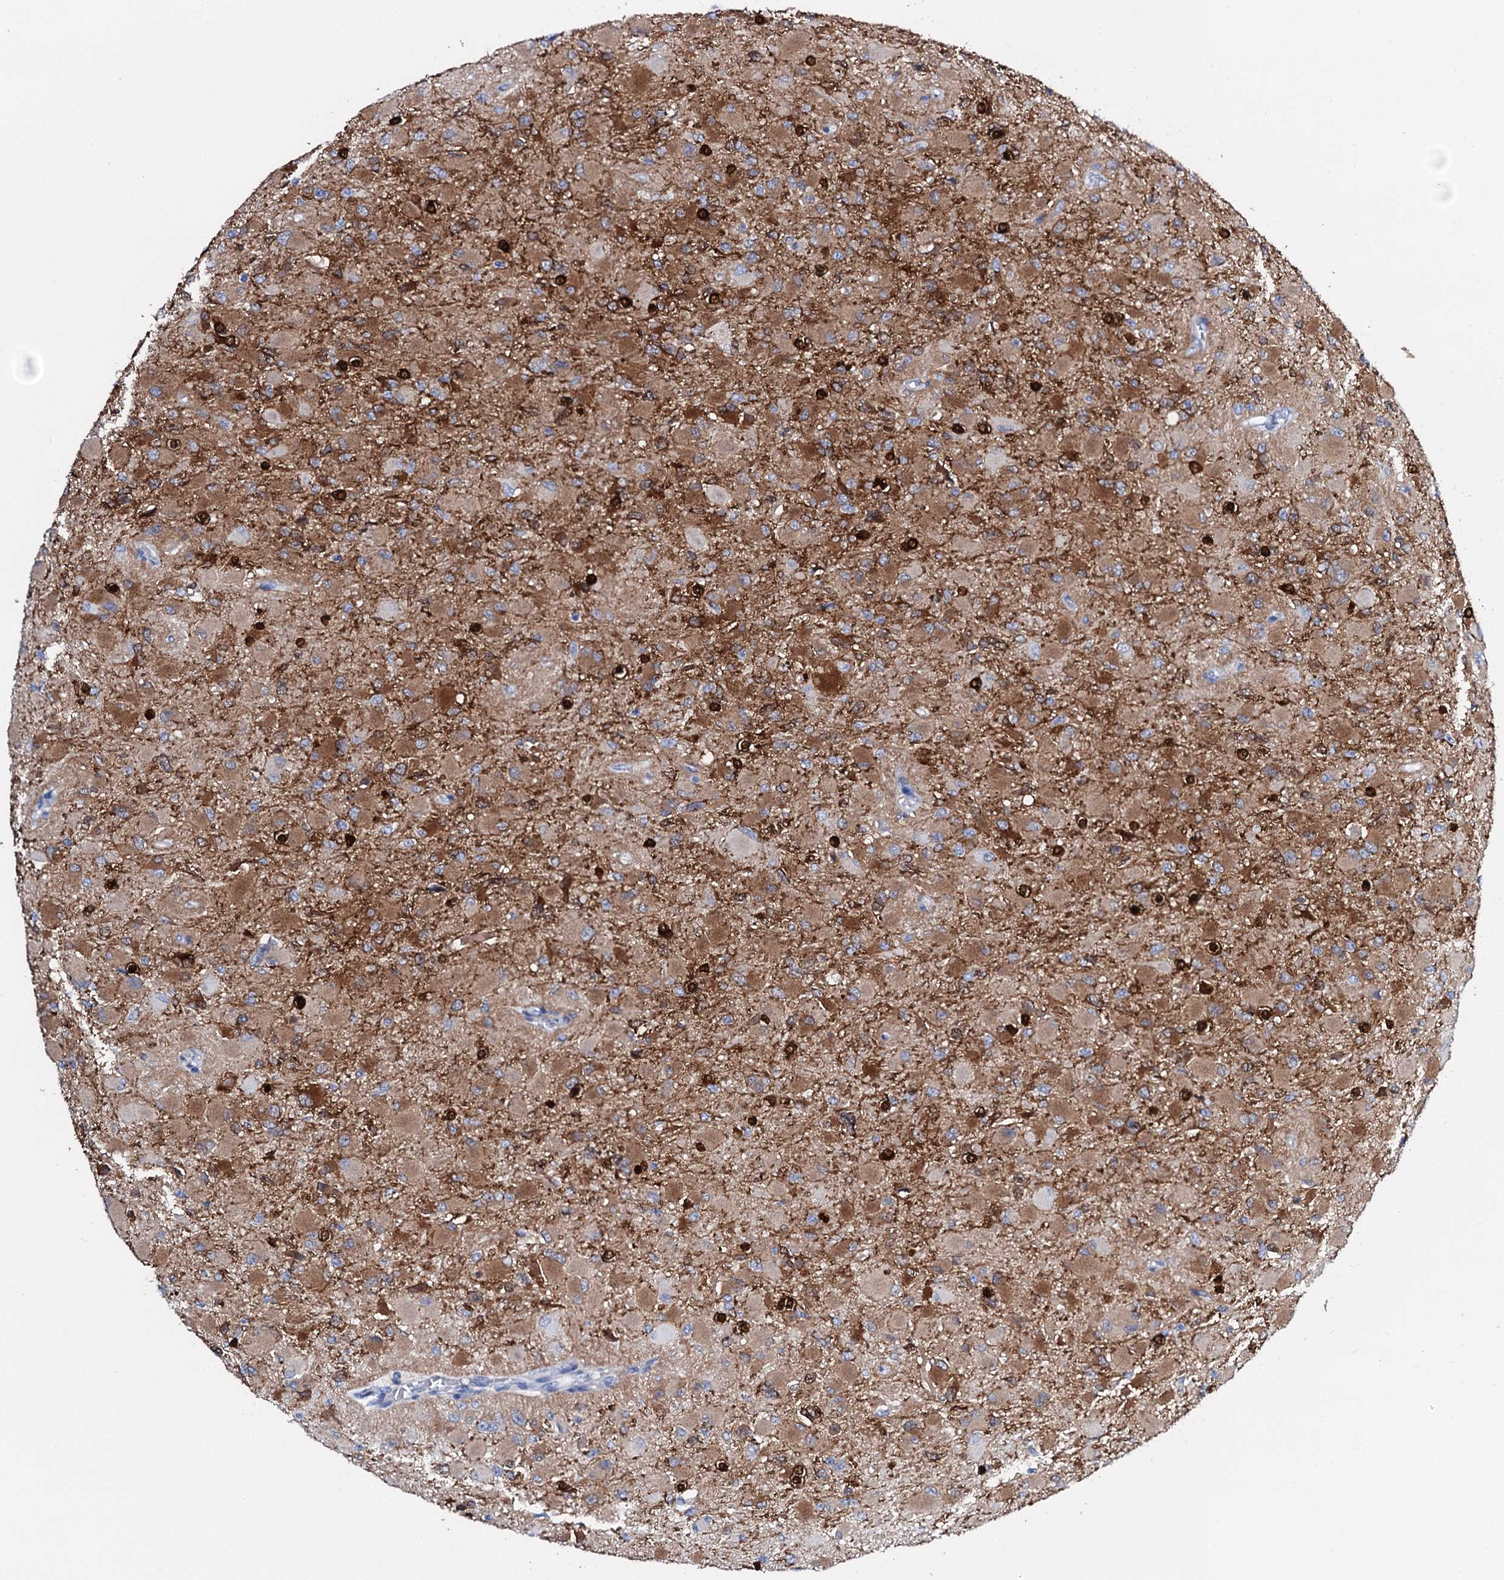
{"staining": {"intensity": "moderate", "quantity": "<25%", "location": "cytoplasmic/membranous"}, "tissue": "glioma", "cell_type": "Tumor cells", "image_type": "cancer", "snomed": [{"axis": "morphology", "description": "Glioma, malignant, High grade"}, {"axis": "topography", "description": "Cerebral cortex"}], "caption": "The micrograph displays a brown stain indicating the presence of a protein in the cytoplasmic/membranous of tumor cells in glioma.", "gene": "AMER2", "patient": {"sex": "female", "age": 36}}